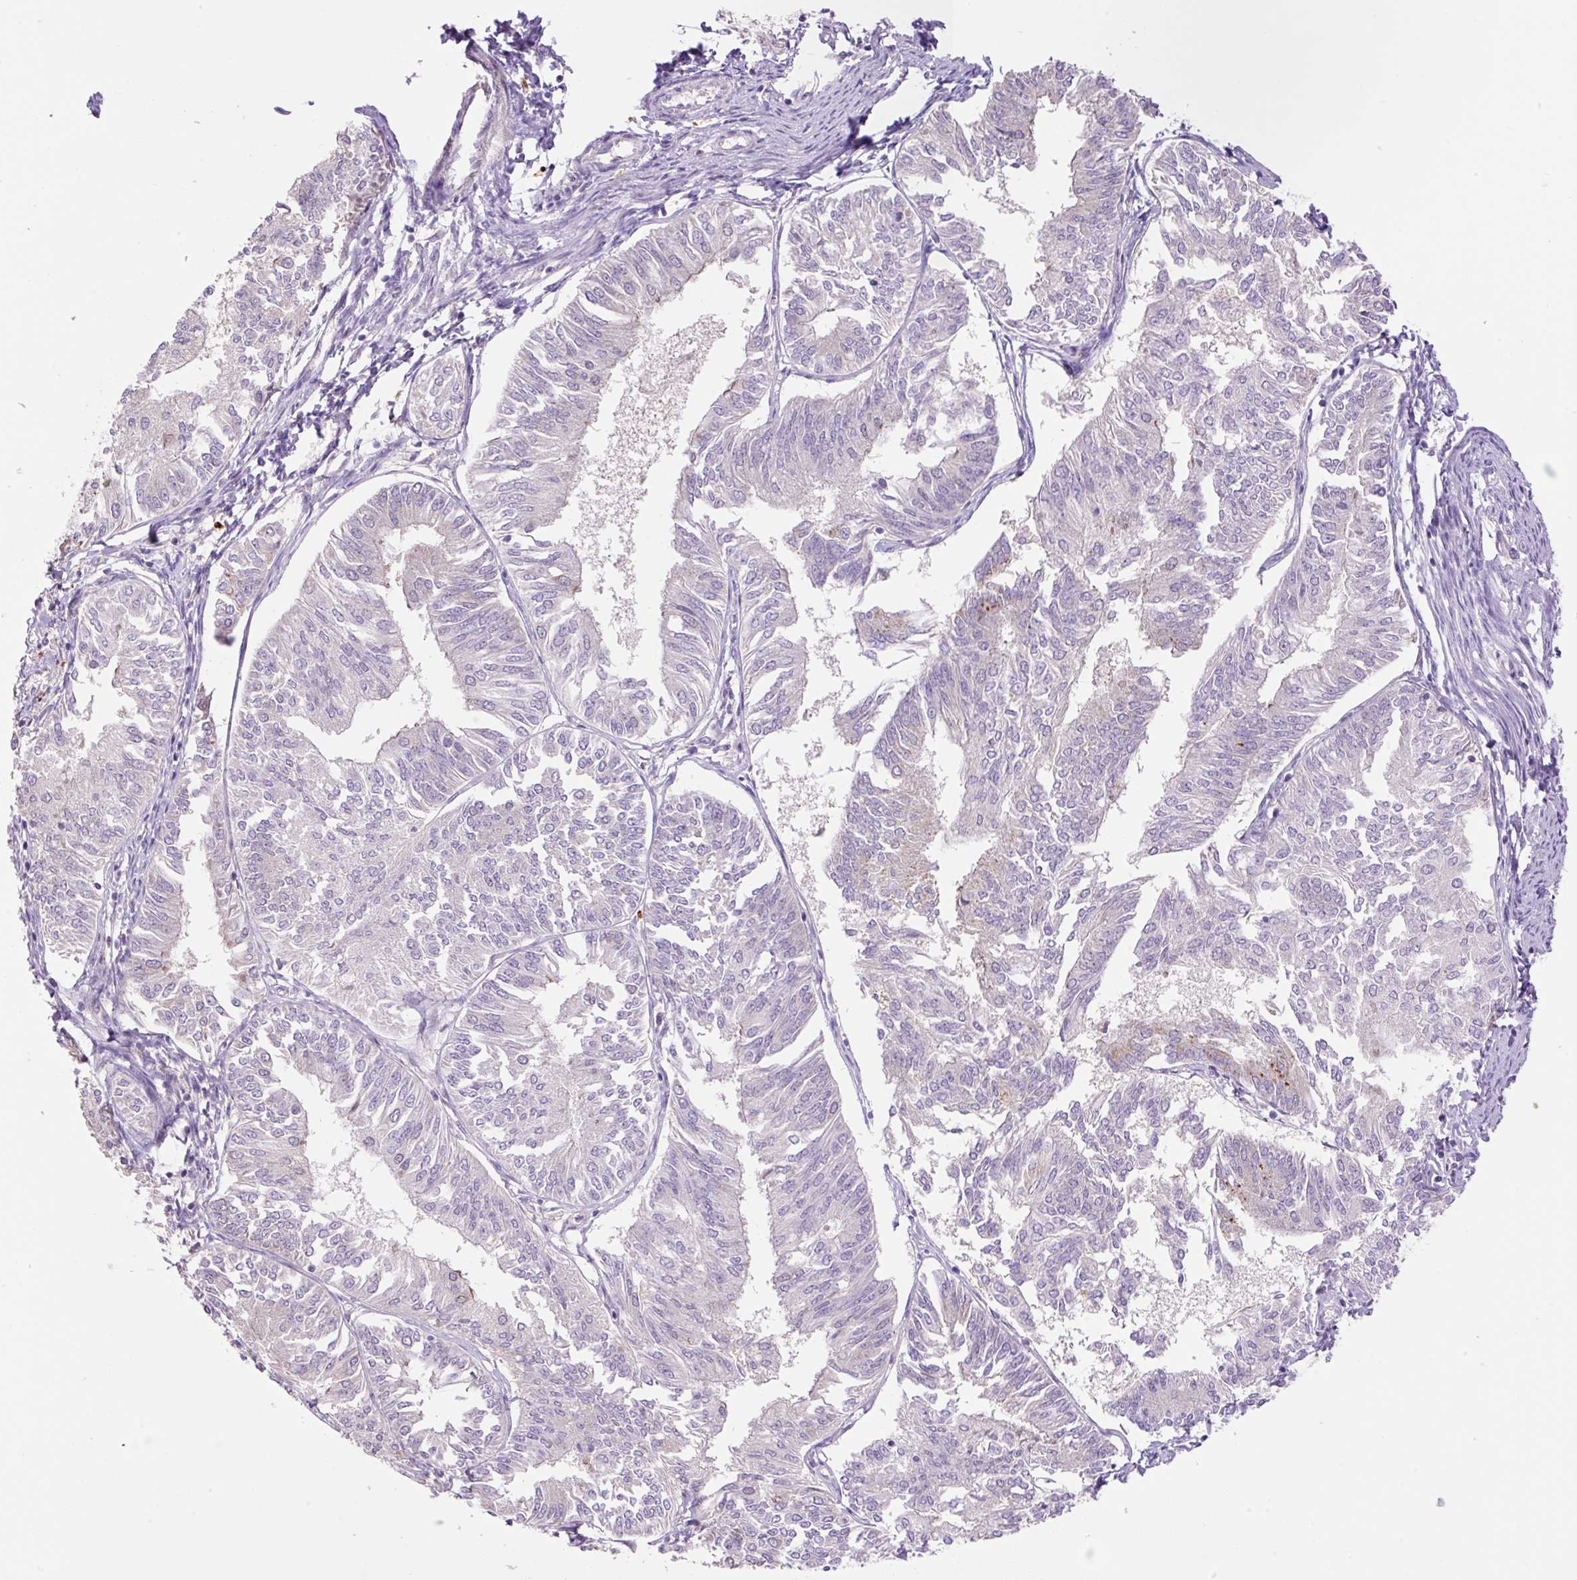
{"staining": {"intensity": "negative", "quantity": "none", "location": "none"}, "tissue": "endometrial cancer", "cell_type": "Tumor cells", "image_type": "cancer", "snomed": [{"axis": "morphology", "description": "Adenocarcinoma, NOS"}, {"axis": "topography", "description": "Endometrium"}], "caption": "Tumor cells show no significant protein expression in endometrial cancer (adenocarcinoma). (DAB (3,3'-diaminobenzidine) immunohistochemistry visualized using brightfield microscopy, high magnification).", "gene": "HABP4", "patient": {"sex": "female", "age": 58}}